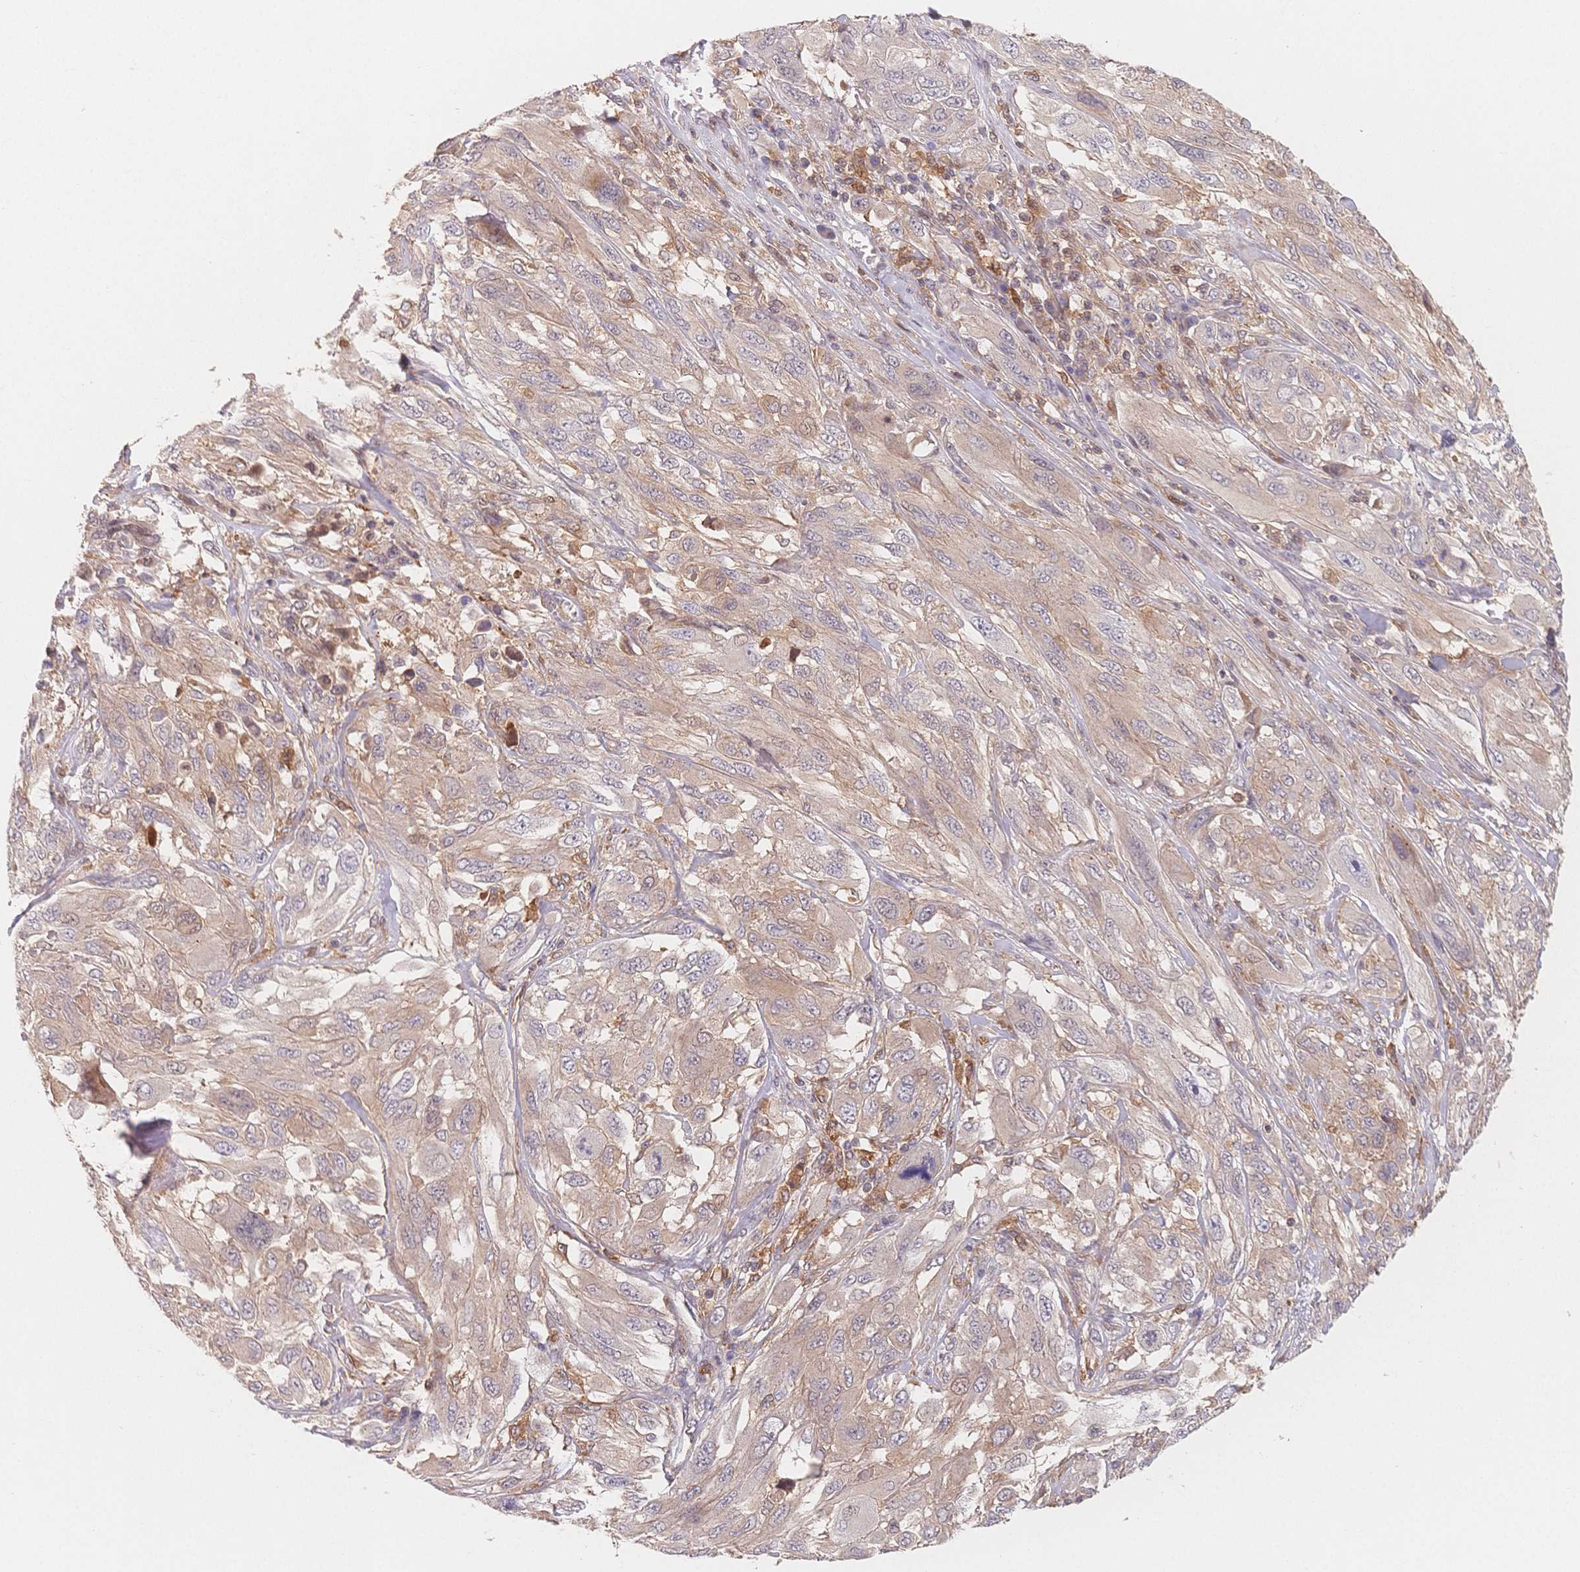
{"staining": {"intensity": "weak", "quantity": "<25%", "location": "cytoplasmic/membranous"}, "tissue": "melanoma", "cell_type": "Tumor cells", "image_type": "cancer", "snomed": [{"axis": "morphology", "description": "Malignant melanoma, NOS"}, {"axis": "topography", "description": "Skin"}], "caption": "Tumor cells show no significant positivity in melanoma. (DAB (3,3'-diaminobenzidine) IHC visualized using brightfield microscopy, high magnification).", "gene": "C12orf75", "patient": {"sex": "female", "age": 91}}